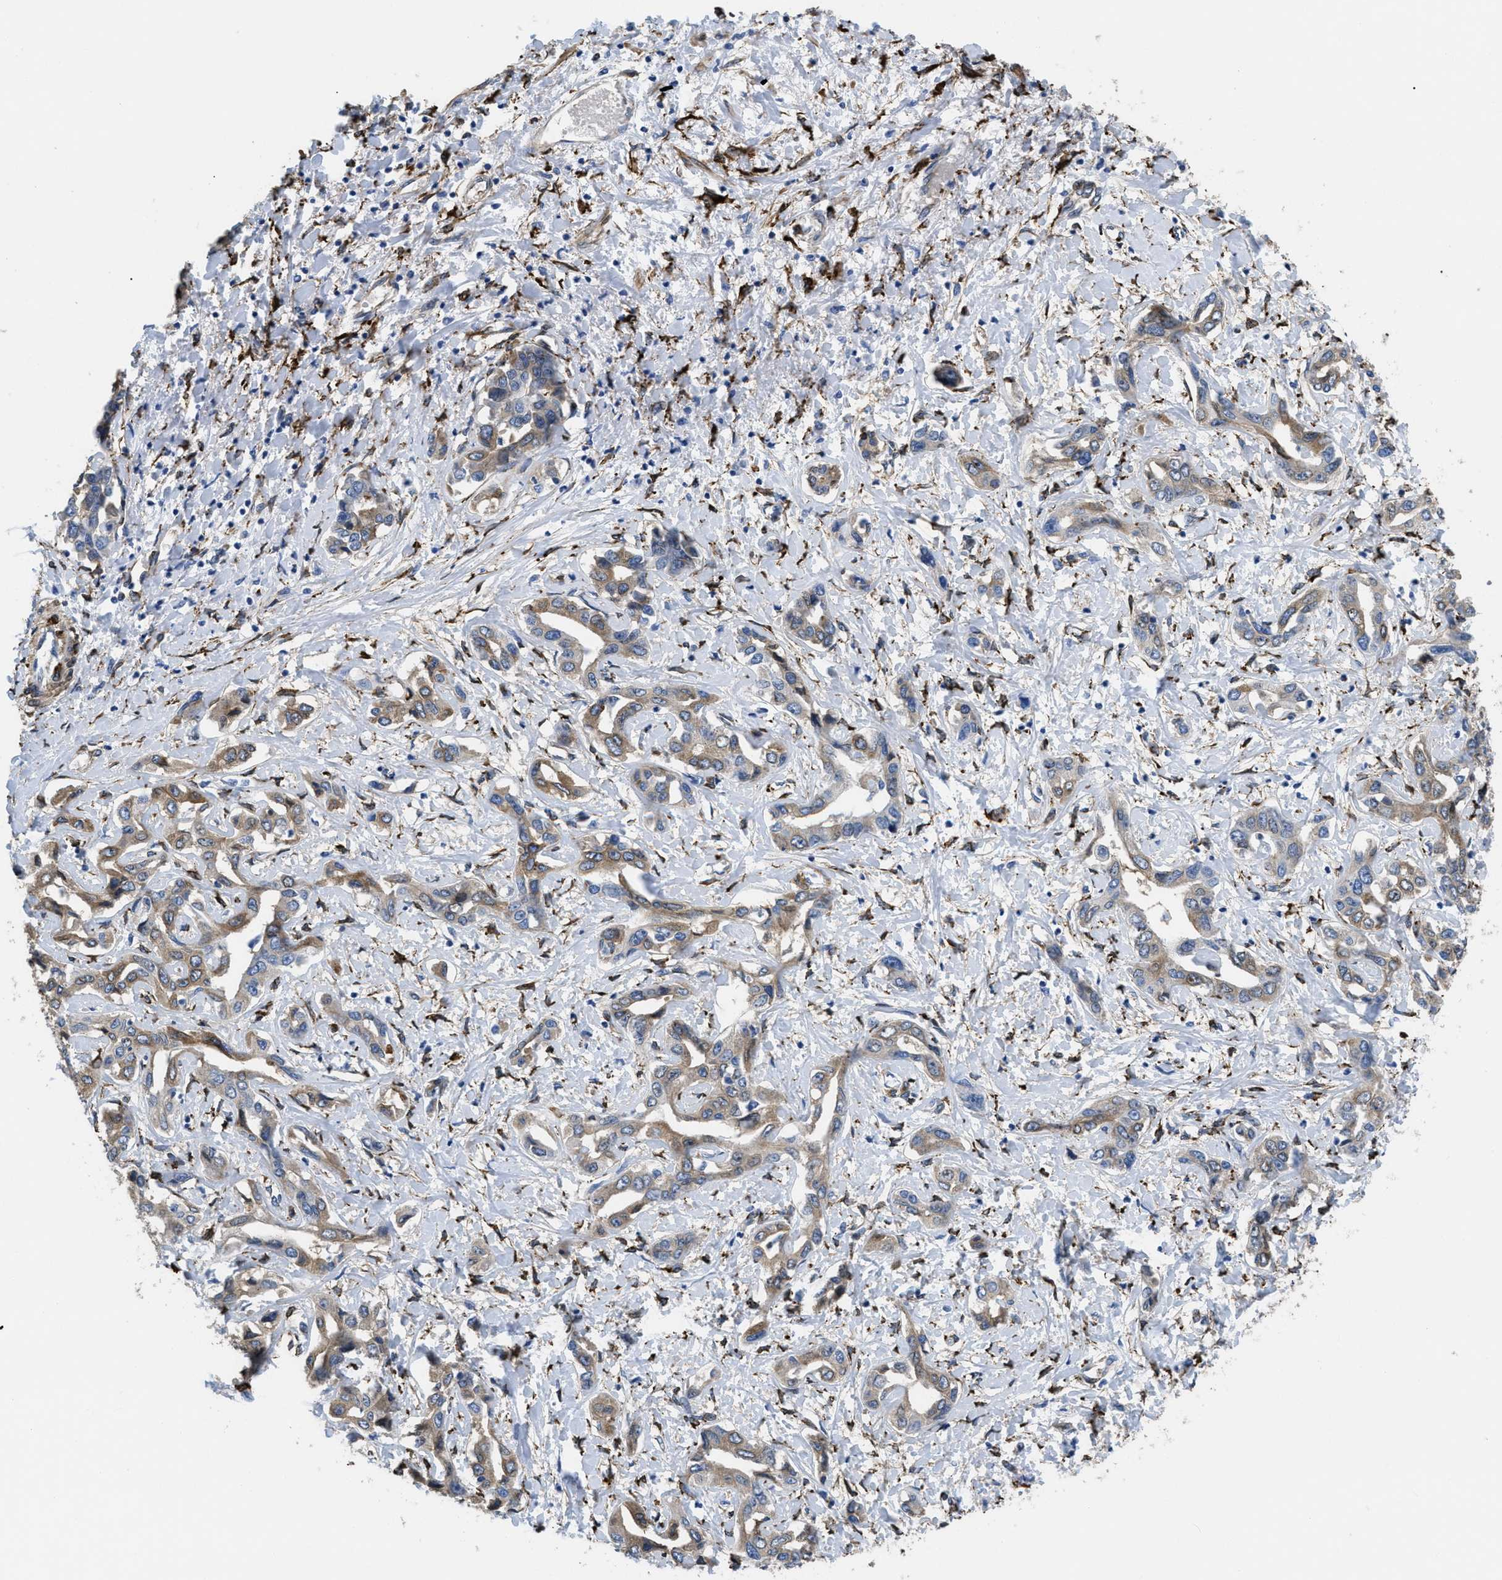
{"staining": {"intensity": "moderate", "quantity": ">75%", "location": "cytoplasmic/membranous"}, "tissue": "liver cancer", "cell_type": "Tumor cells", "image_type": "cancer", "snomed": [{"axis": "morphology", "description": "Cholangiocarcinoma"}, {"axis": "topography", "description": "Liver"}], "caption": "Immunohistochemical staining of cholangiocarcinoma (liver) reveals medium levels of moderate cytoplasmic/membranous protein positivity in about >75% of tumor cells. (Stains: DAB in brown, nuclei in blue, Microscopy: brightfield microscopy at high magnification).", "gene": "SQLE", "patient": {"sex": "male", "age": 59}}